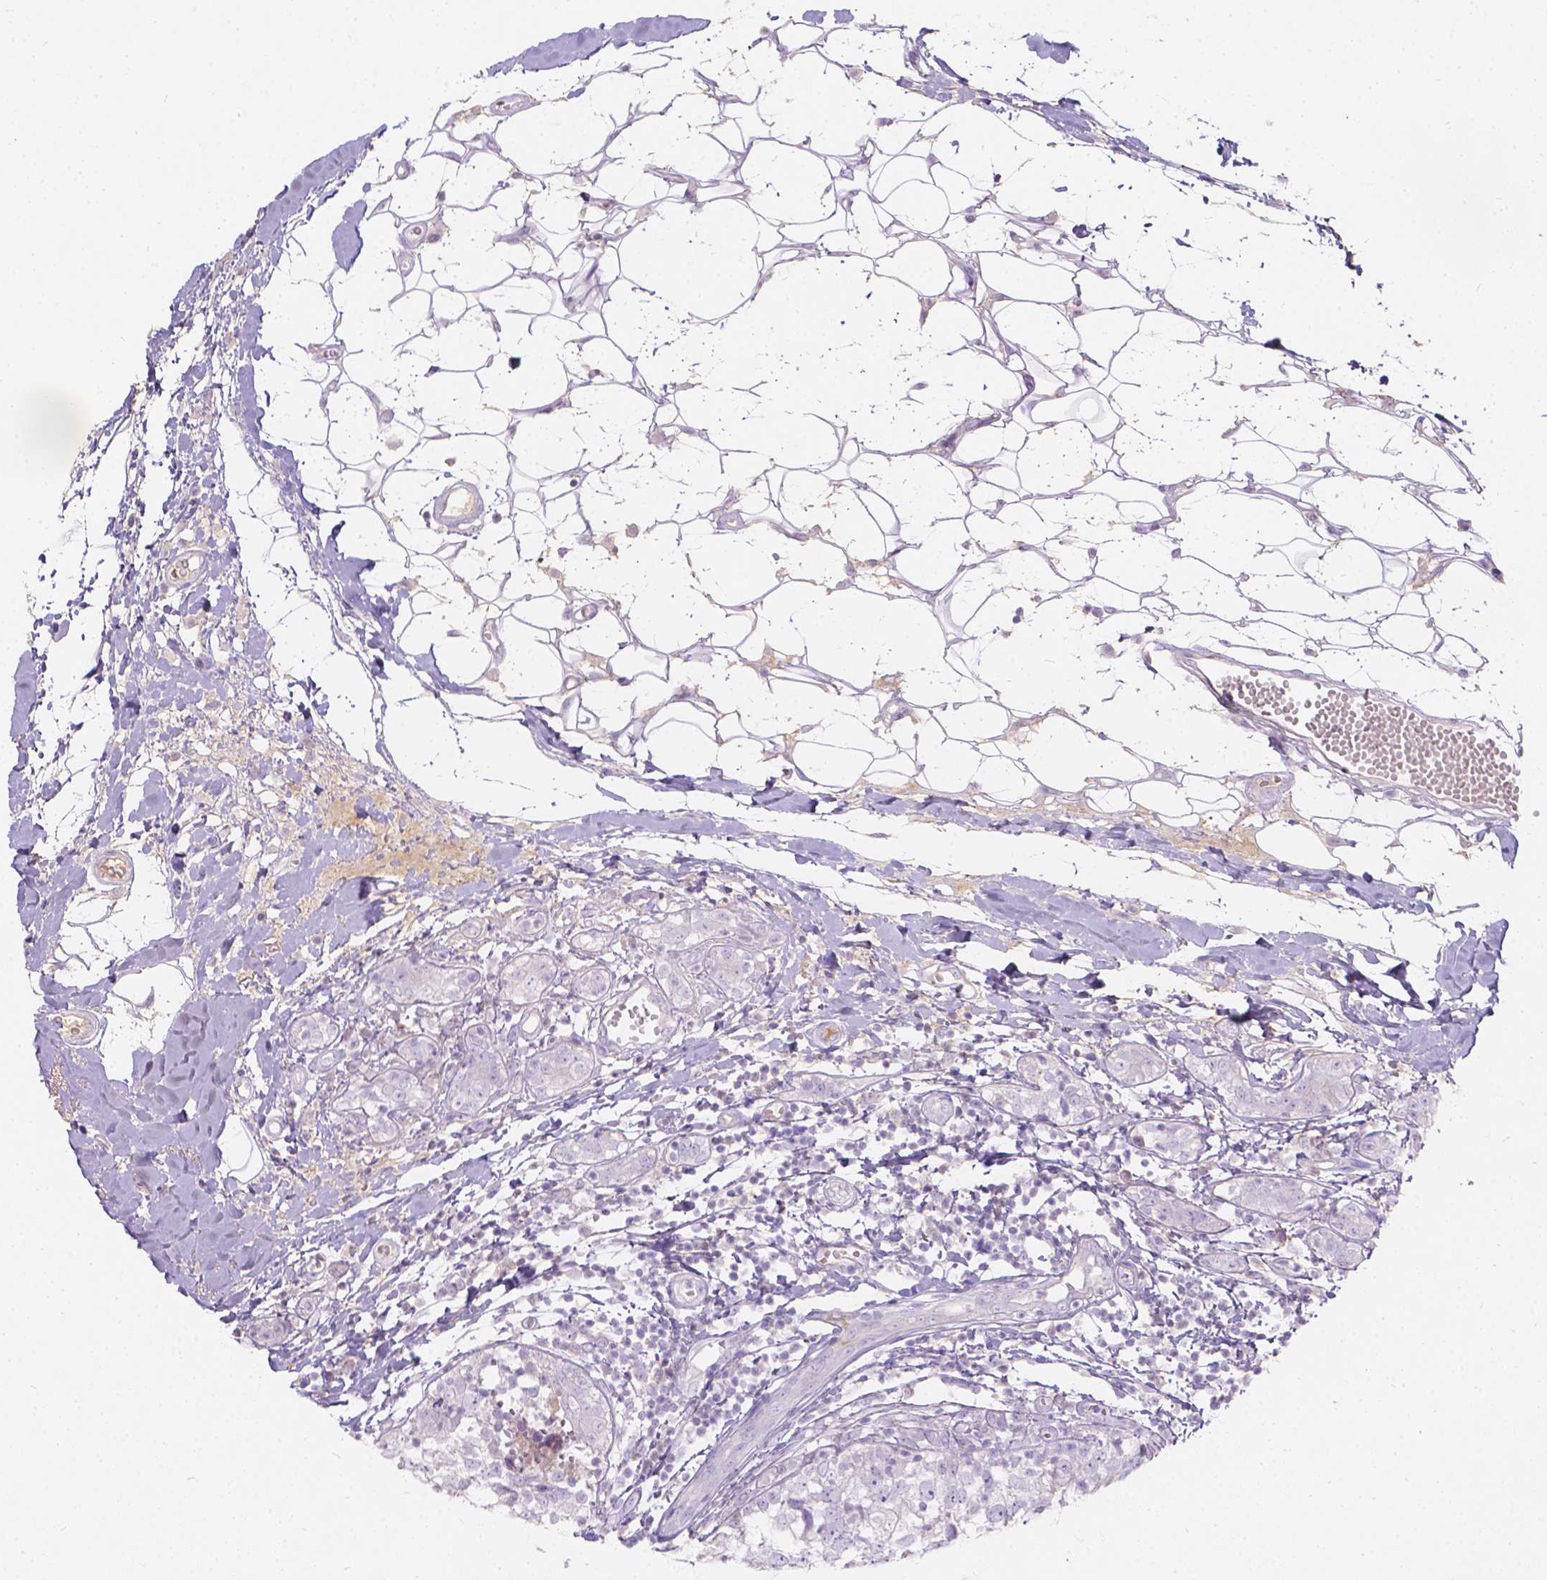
{"staining": {"intensity": "negative", "quantity": "none", "location": "none"}, "tissue": "breast cancer", "cell_type": "Tumor cells", "image_type": "cancer", "snomed": [{"axis": "morphology", "description": "Duct carcinoma"}, {"axis": "topography", "description": "Breast"}], "caption": "This is an immunohistochemistry image of breast infiltrating ductal carcinoma. There is no expression in tumor cells.", "gene": "GAL3ST2", "patient": {"sex": "female", "age": 30}}